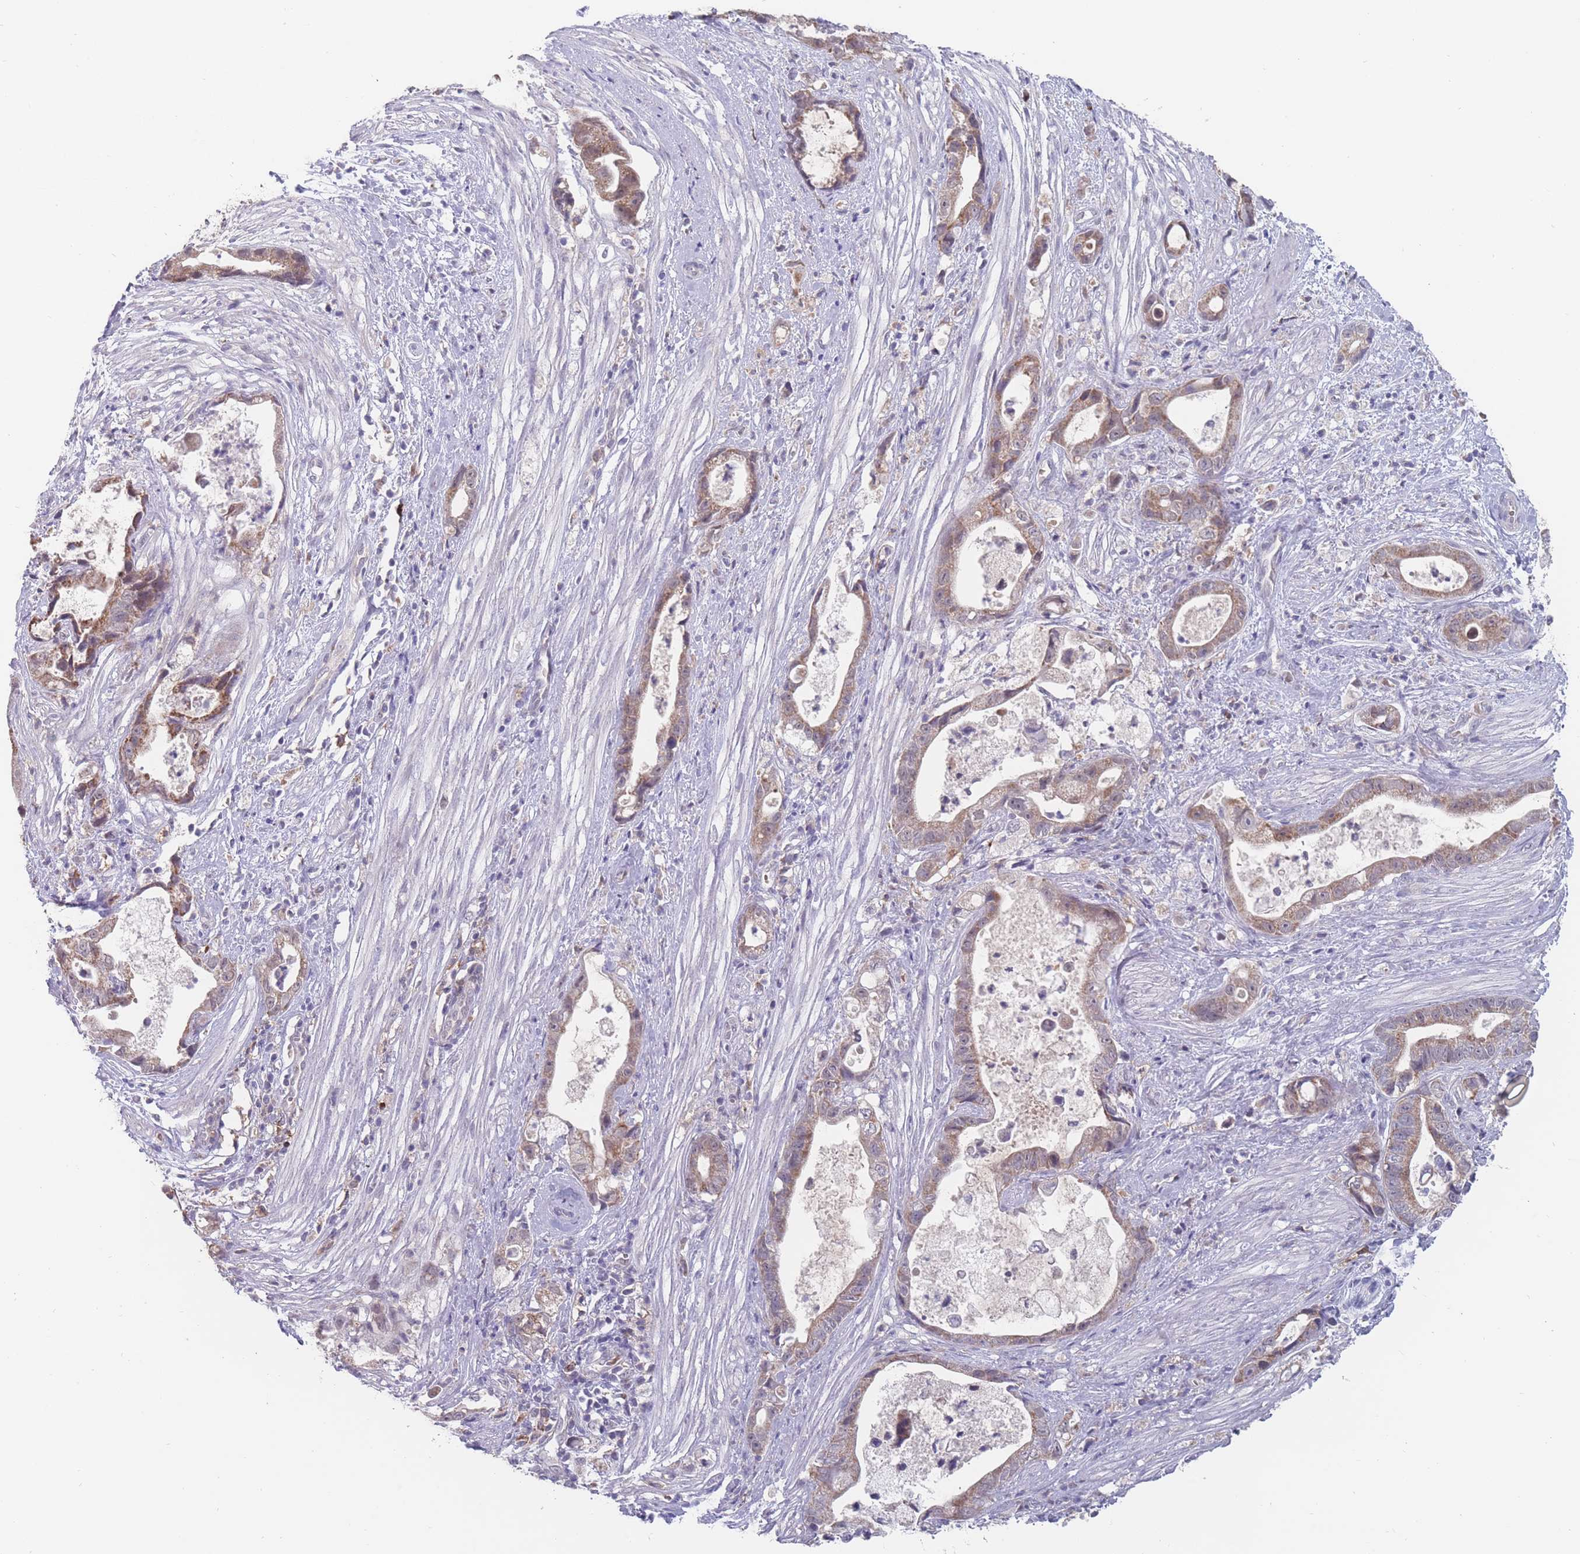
{"staining": {"intensity": "moderate", "quantity": ">75%", "location": "cytoplasmic/membranous"}, "tissue": "stomach cancer", "cell_type": "Tumor cells", "image_type": "cancer", "snomed": [{"axis": "morphology", "description": "Adenocarcinoma, NOS"}, {"axis": "topography", "description": "Stomach"}], "caption": "This is an image of immunohistochemistry staining of stomach cancer, which shows moderate expression in the cytoplasmic/membranous of tumor cells.", "gene": "PEX7", "patient": {"sex": "male", "age": 55}}